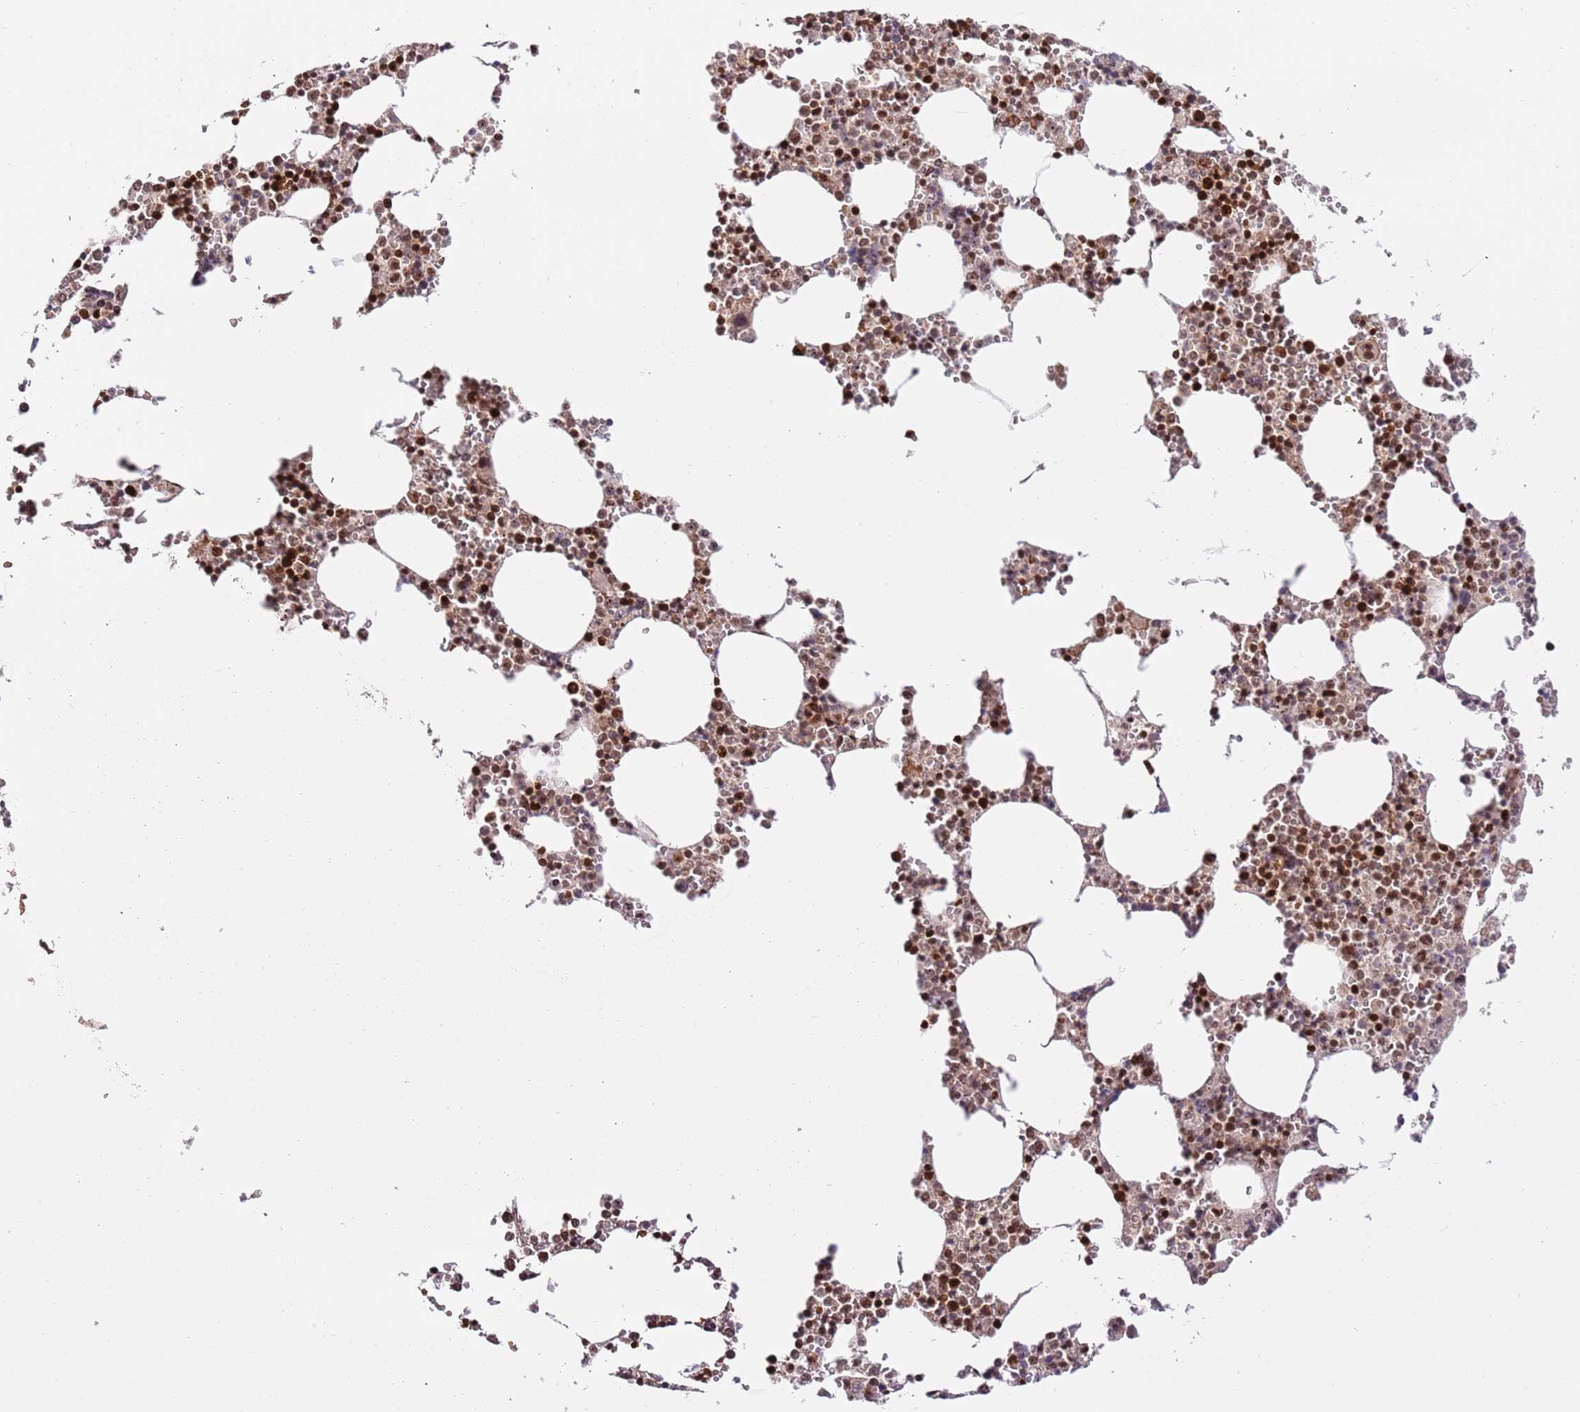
{"staining": {"intensity": "strong", "quantity": "25%-75%", "location": "cytoplasmic/membranous,nuclear"}, "tissue": "bone marrow", "cell_type": "Hematopoietic cells", "image_type": "normal", "snomed": [{"axis": "morphology", "description": "Normal tissue, NOS"}, {"axis": "topography", "description": "Bone marrow"}], "caption": "Immunohistochemistry of benign bone marrow shows high levels of strong cytoplasmic/membranous,nuclear staining in about 25%-75% of hematopoietic cells.", "gene": "RIF1", "patient": {"sex": "female", "age": 64}}